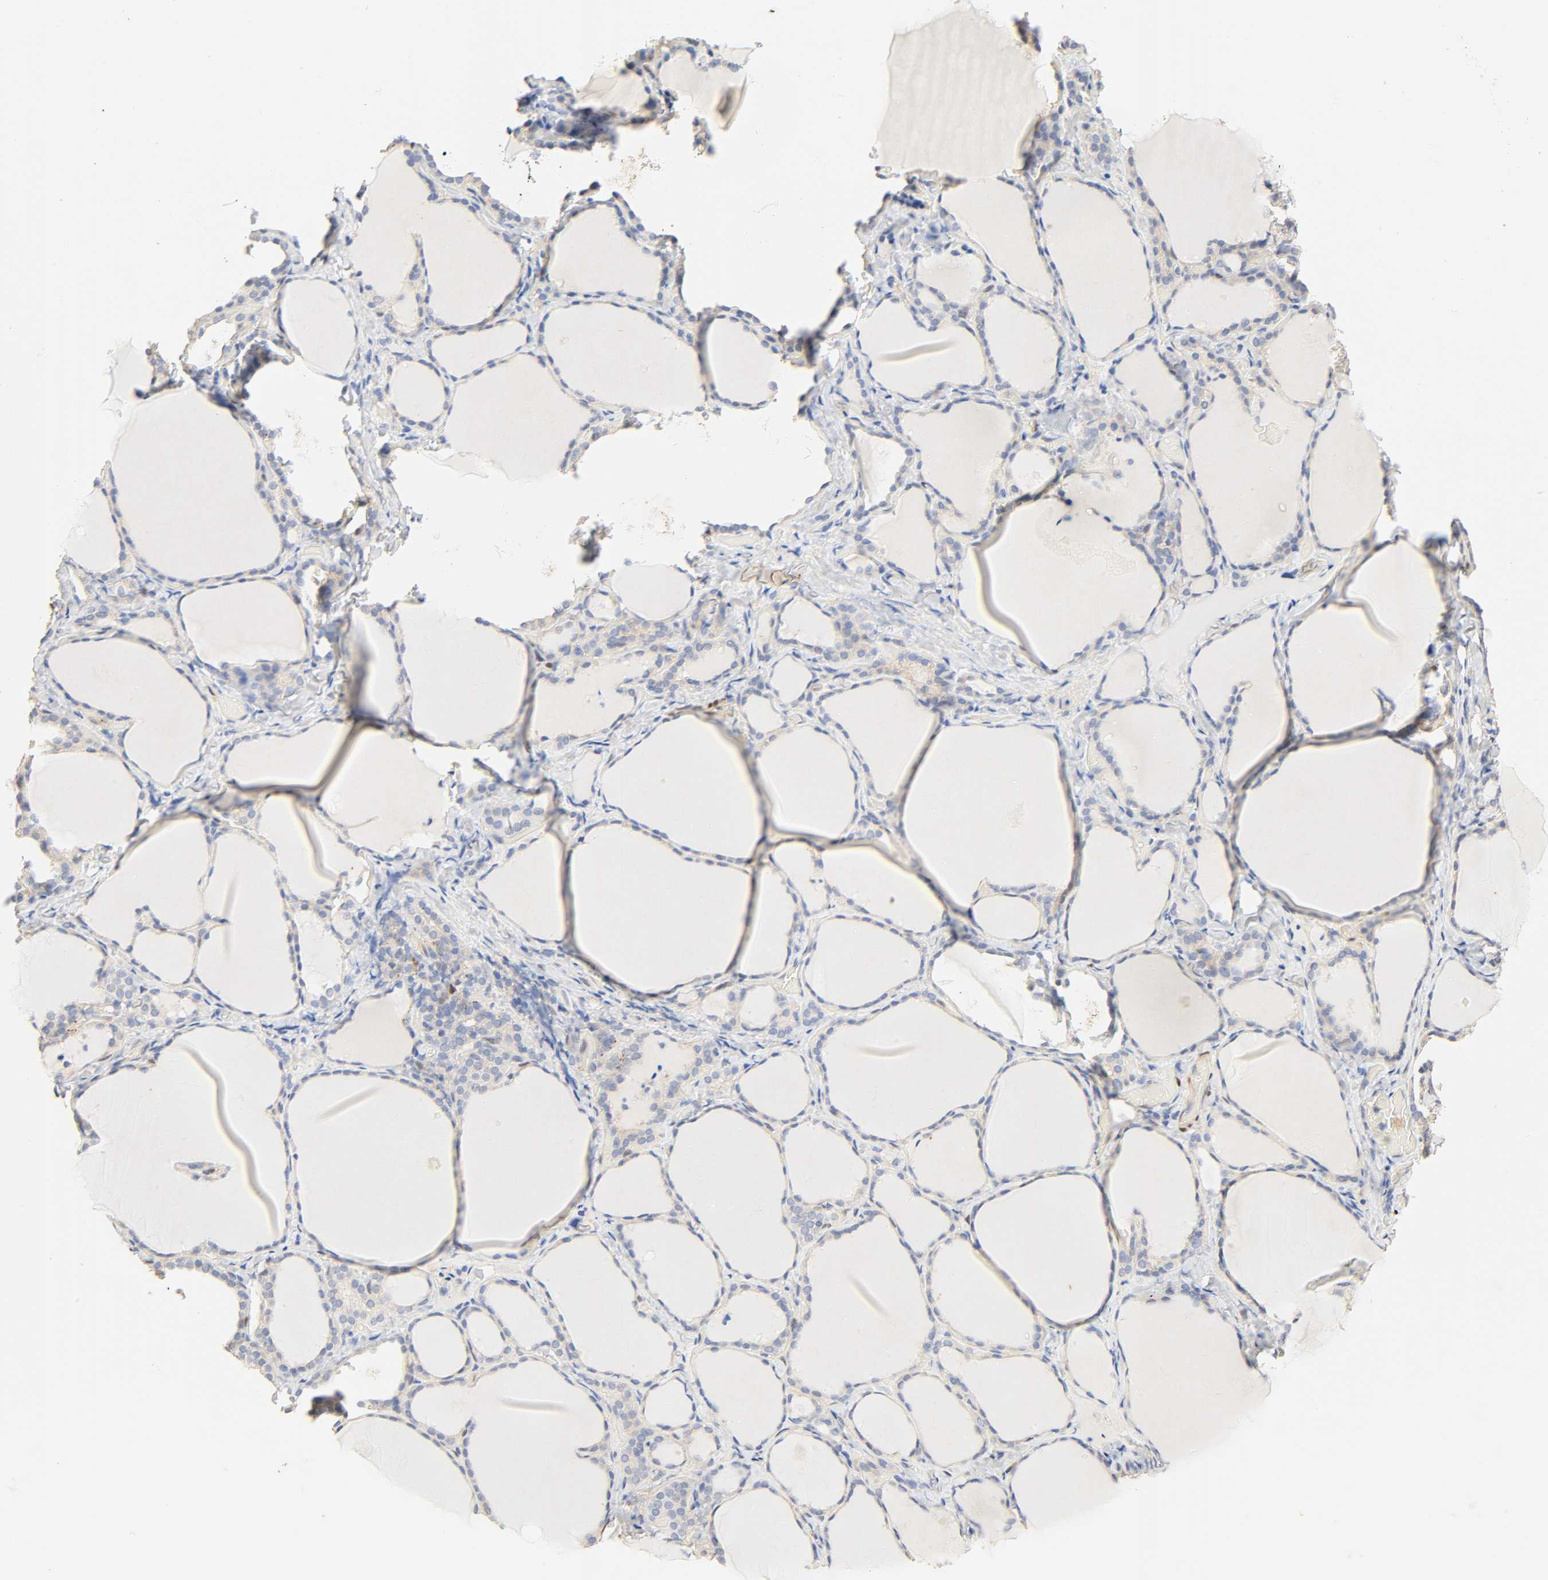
{"staining": {"intensity": "negative", "quantity": "none", "location": "none"}, "tissue": "thyroid gland", "cell_type": "Glandular cells", "image_type": "normal", "snomed": [{"axis": "morphology", "description": "Normal tissue, NOS"}, {"axis": "morphology", "description": "Papillary adenocarcinoma, NOS"}, {"axis": "topography", "description": "Thyroid gland"}], "caption": "The image shows no significant positivity in glandular cells of thyroid gland. (DAB immunohistochemistry (IHC) visualized using brightfield microscopy, high magnification).", "gene": "BORCS8", "patient": {"sex": "female", "age": 30}}